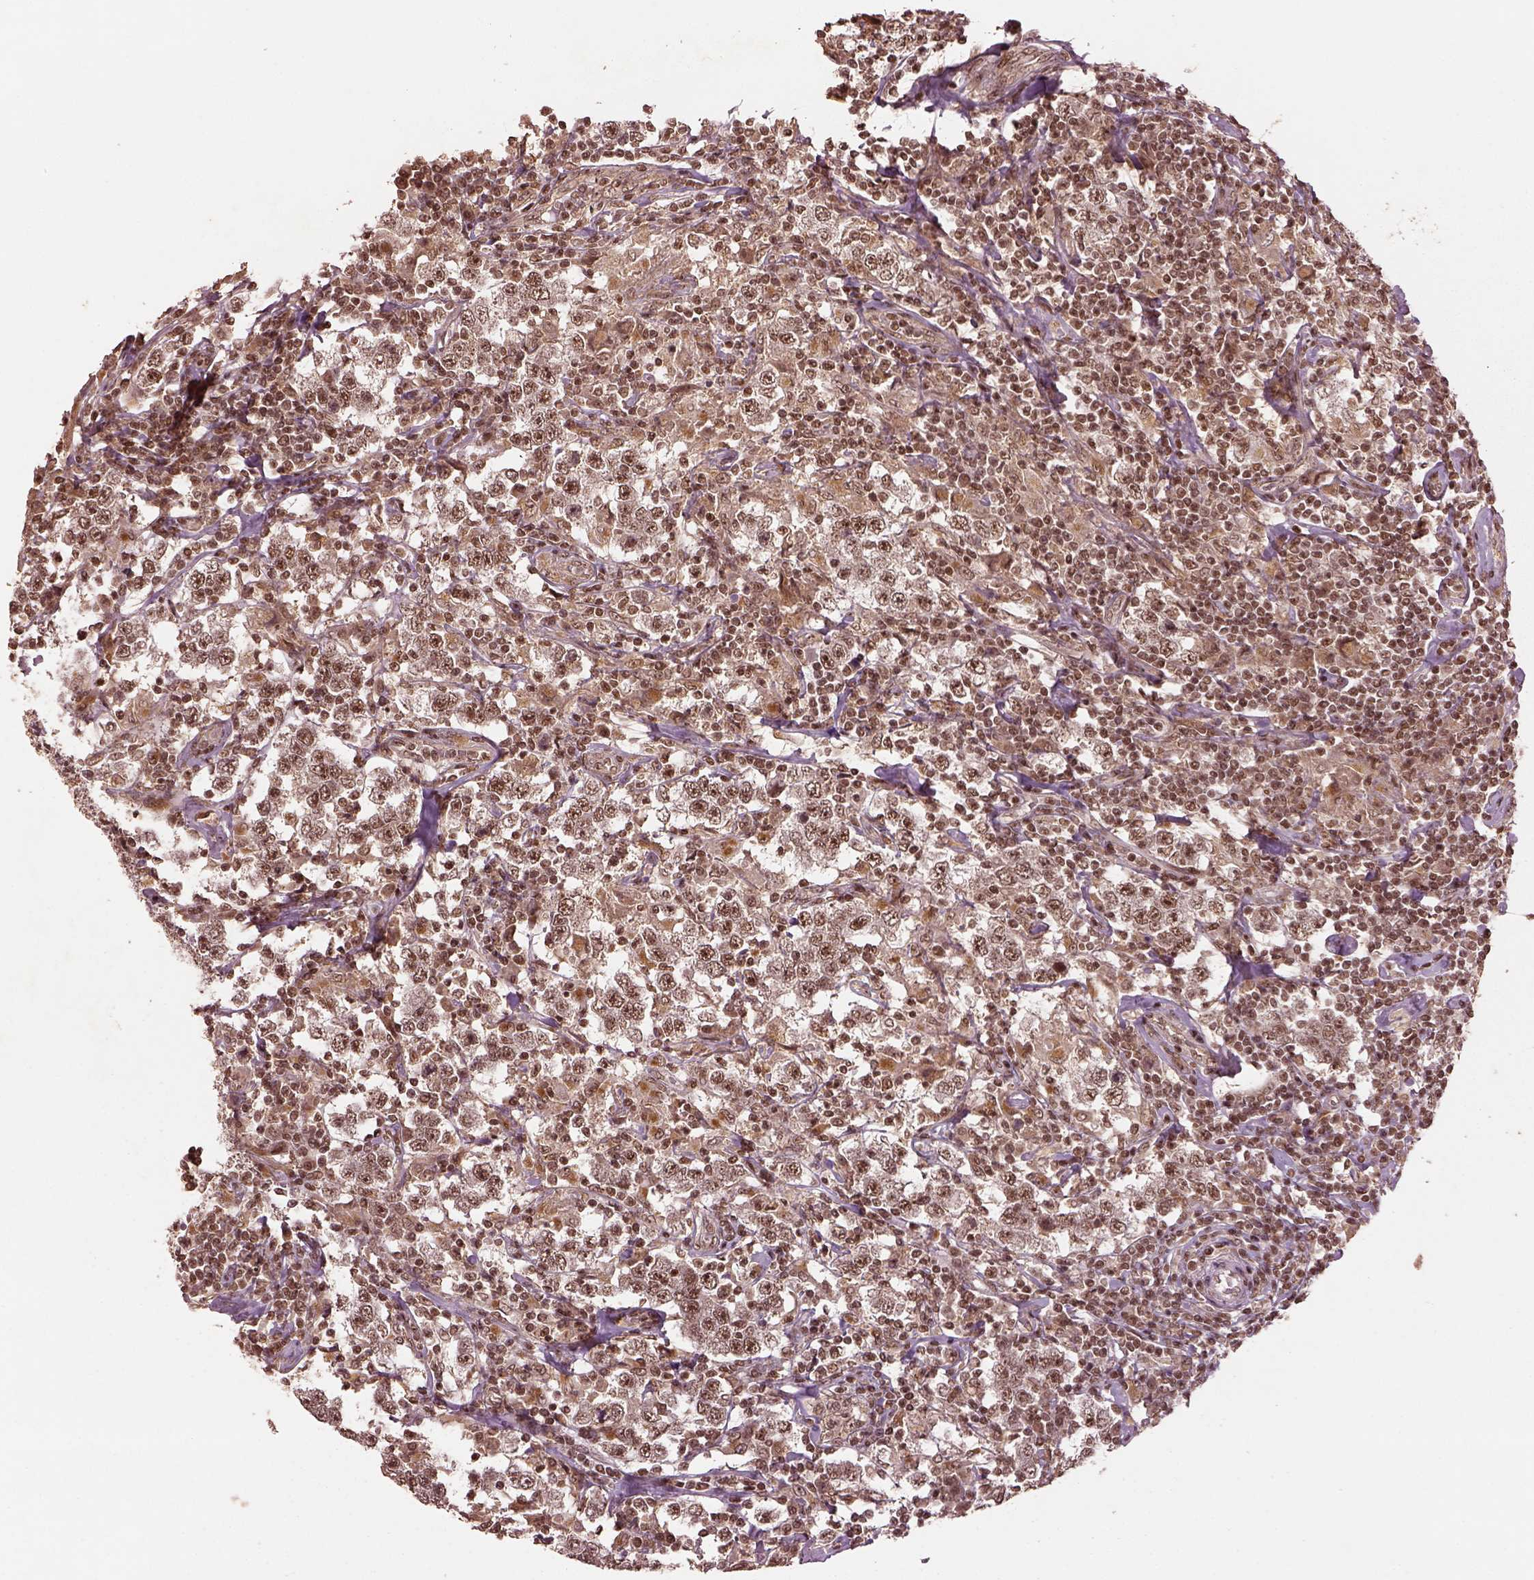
{"staining": {"intensity": "moderate", "quantity": ">75%", "location": "nuclear"}, "tissue": "testis cancer", "cell_type": "Tumor cells", "image_type": "cancer", "snomed": [{"axis": "morphology", "description": "Seminoma, NOS"}, {"axis": "morphology", "description": "Carcinoma, Embryonal, NOS"}, {"axis": "topography", "description": "Testis"}], "caption": "This is a micrograph of immunohistochemistry staining of testis cancer, which shows moderate expression in the nuclear of tumor cells.", "gene": "BRD9", "patient": {"sex": "male", "age": 41}}